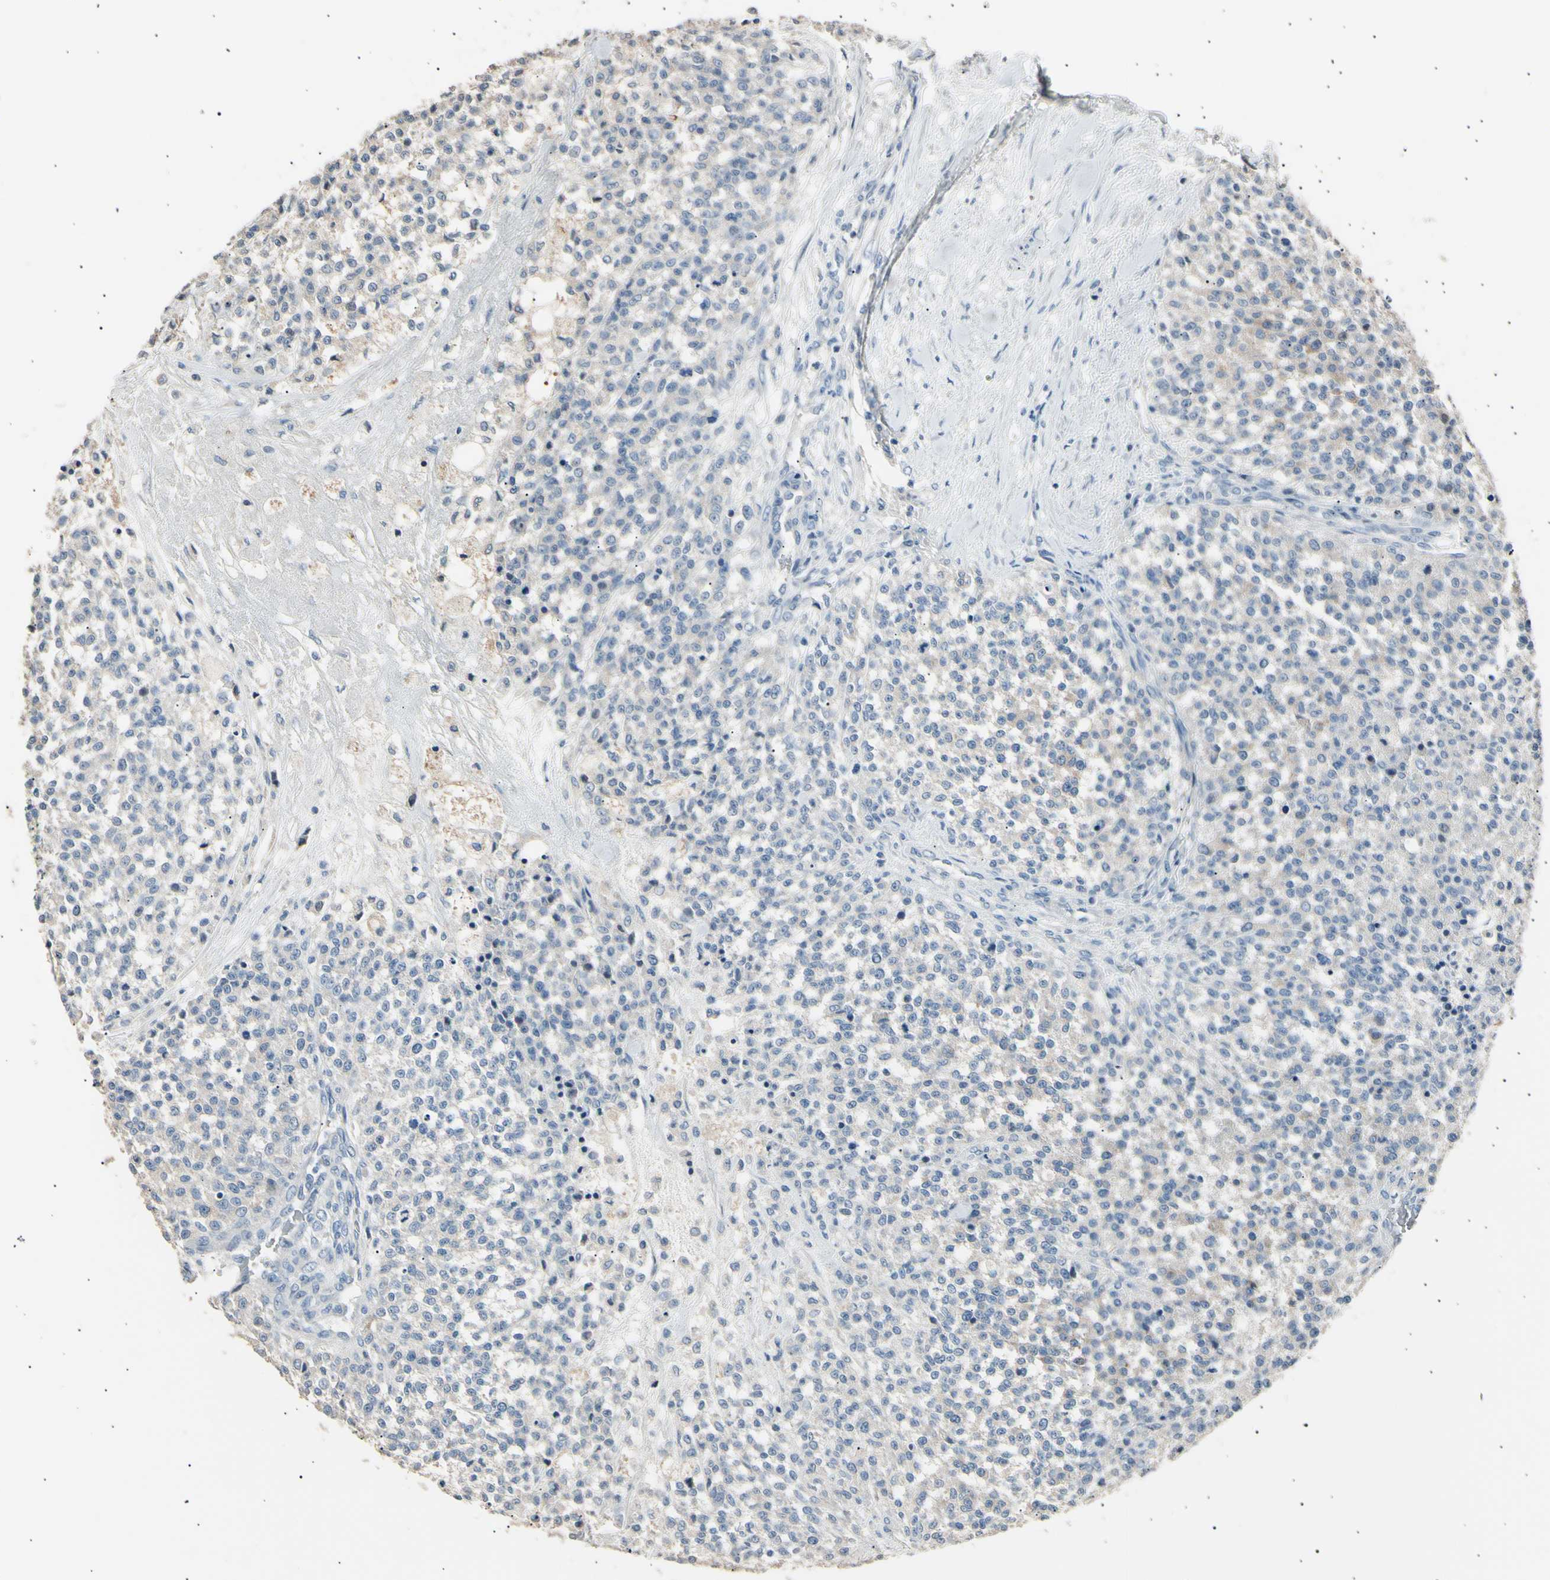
{"staining": {"intensity": "negative", "quantity": "none", "location": "none"}, "tissue": "testis cancer", "cell_type": "Tumor cells", "image_type": "cancer", "snomed": [{"axis": "morphology", "description": "Seminoma, NOS"}, {"axis": "topography", "description": "Testis"}], "caption": "Immunohistochemical staining of seminoma (testis) shows no significant staining in tumor cells.", "gene": "LDLR", "patient": {"sex": "male", "age": 59}}